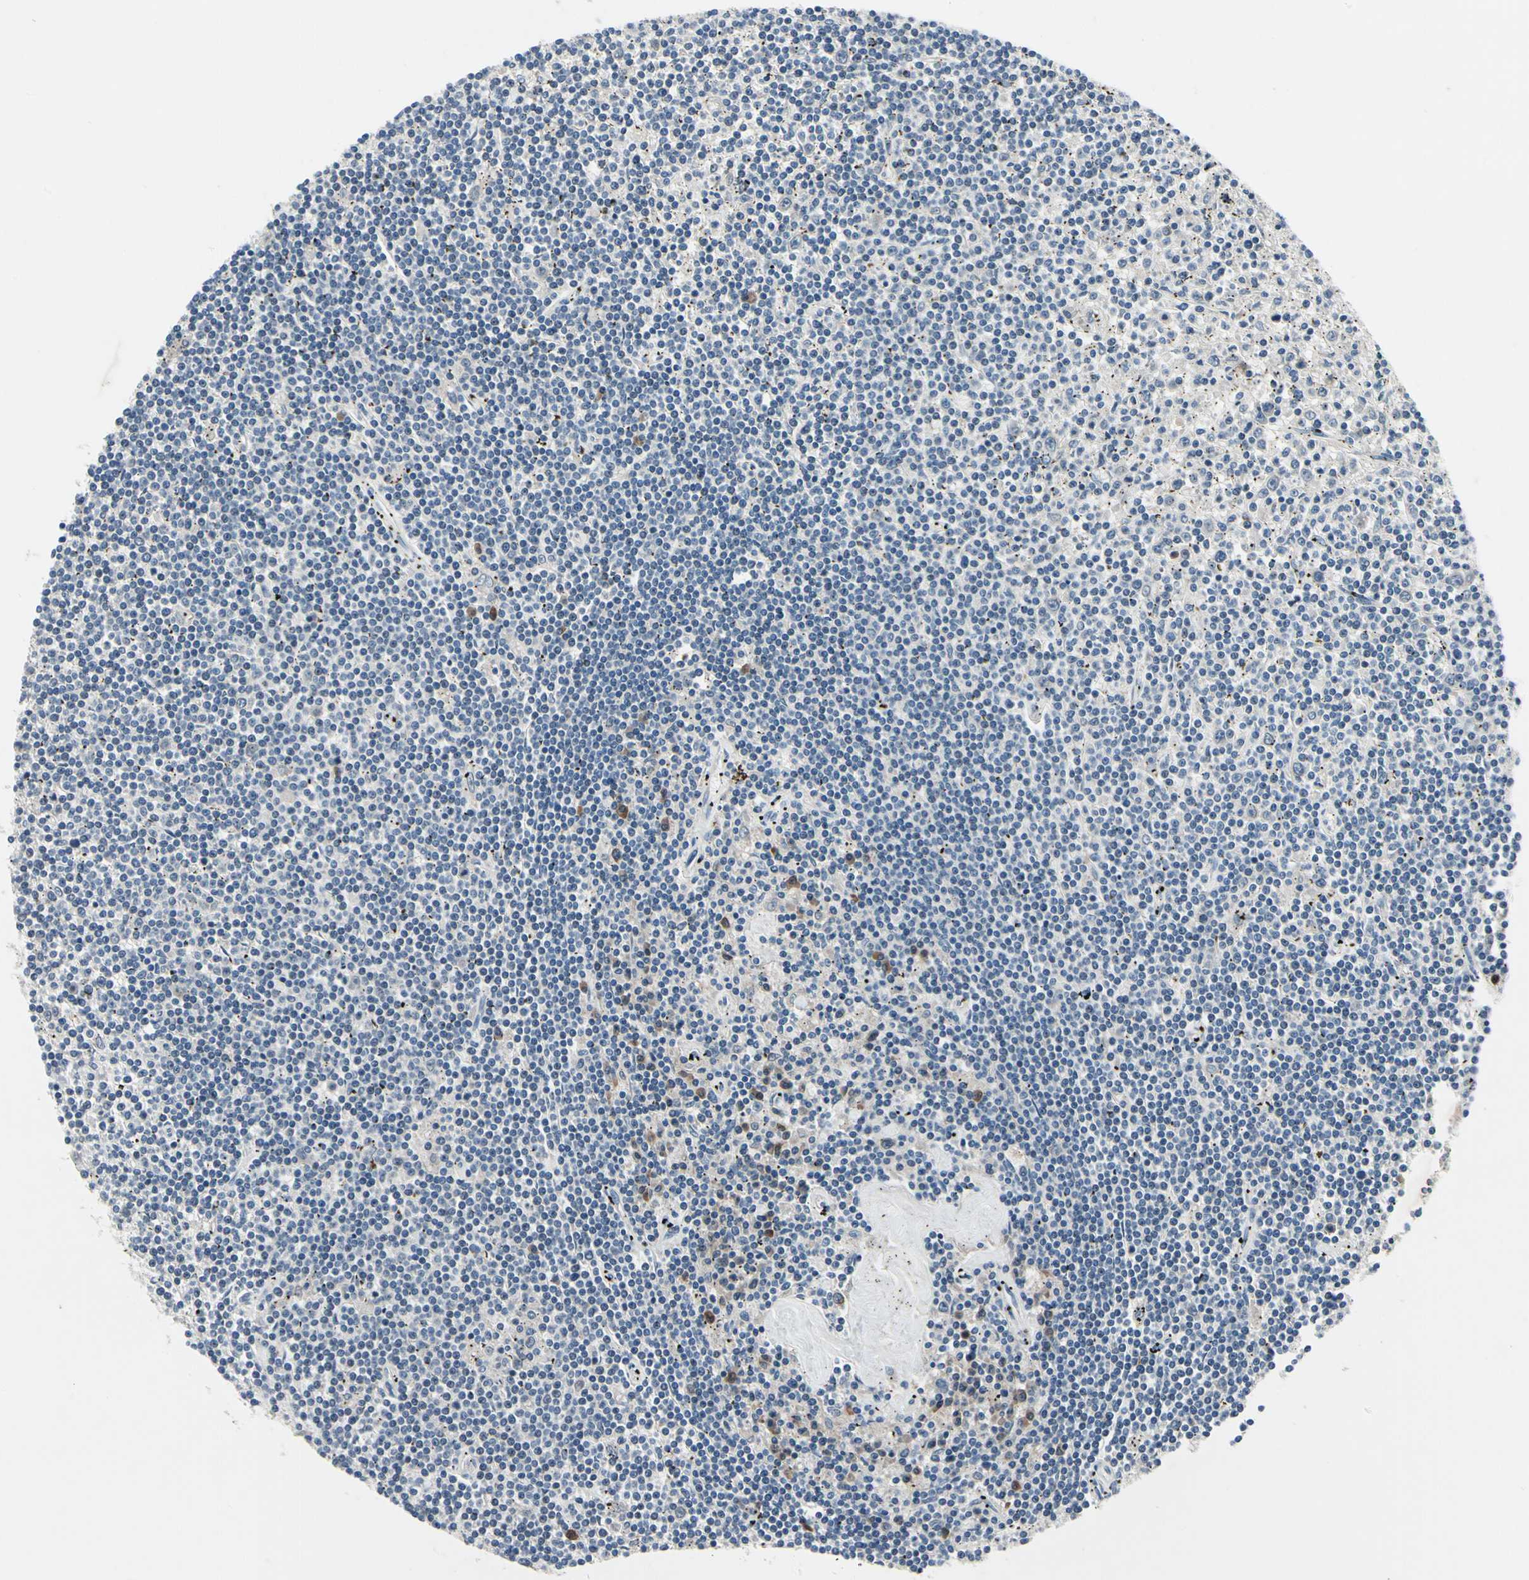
{"staining": {"intensity": "negative", "quantity": "none", "location": "none"}, "tissue": "lymphoma", "cell_type": "Tumor cells", "image_type": "cancer", "snomed": [{"axis": "morphology", "description": "Malignant lymphoma, non-Hodgkin's type, Low grade"}, {"axis": "topography", "description": "Spleen"}], "caption": "Tumor cells are negative for brown protein staining in lymphoma.", "gene": "SELENOK", "patient": {"sex": "male", "age": 76}}